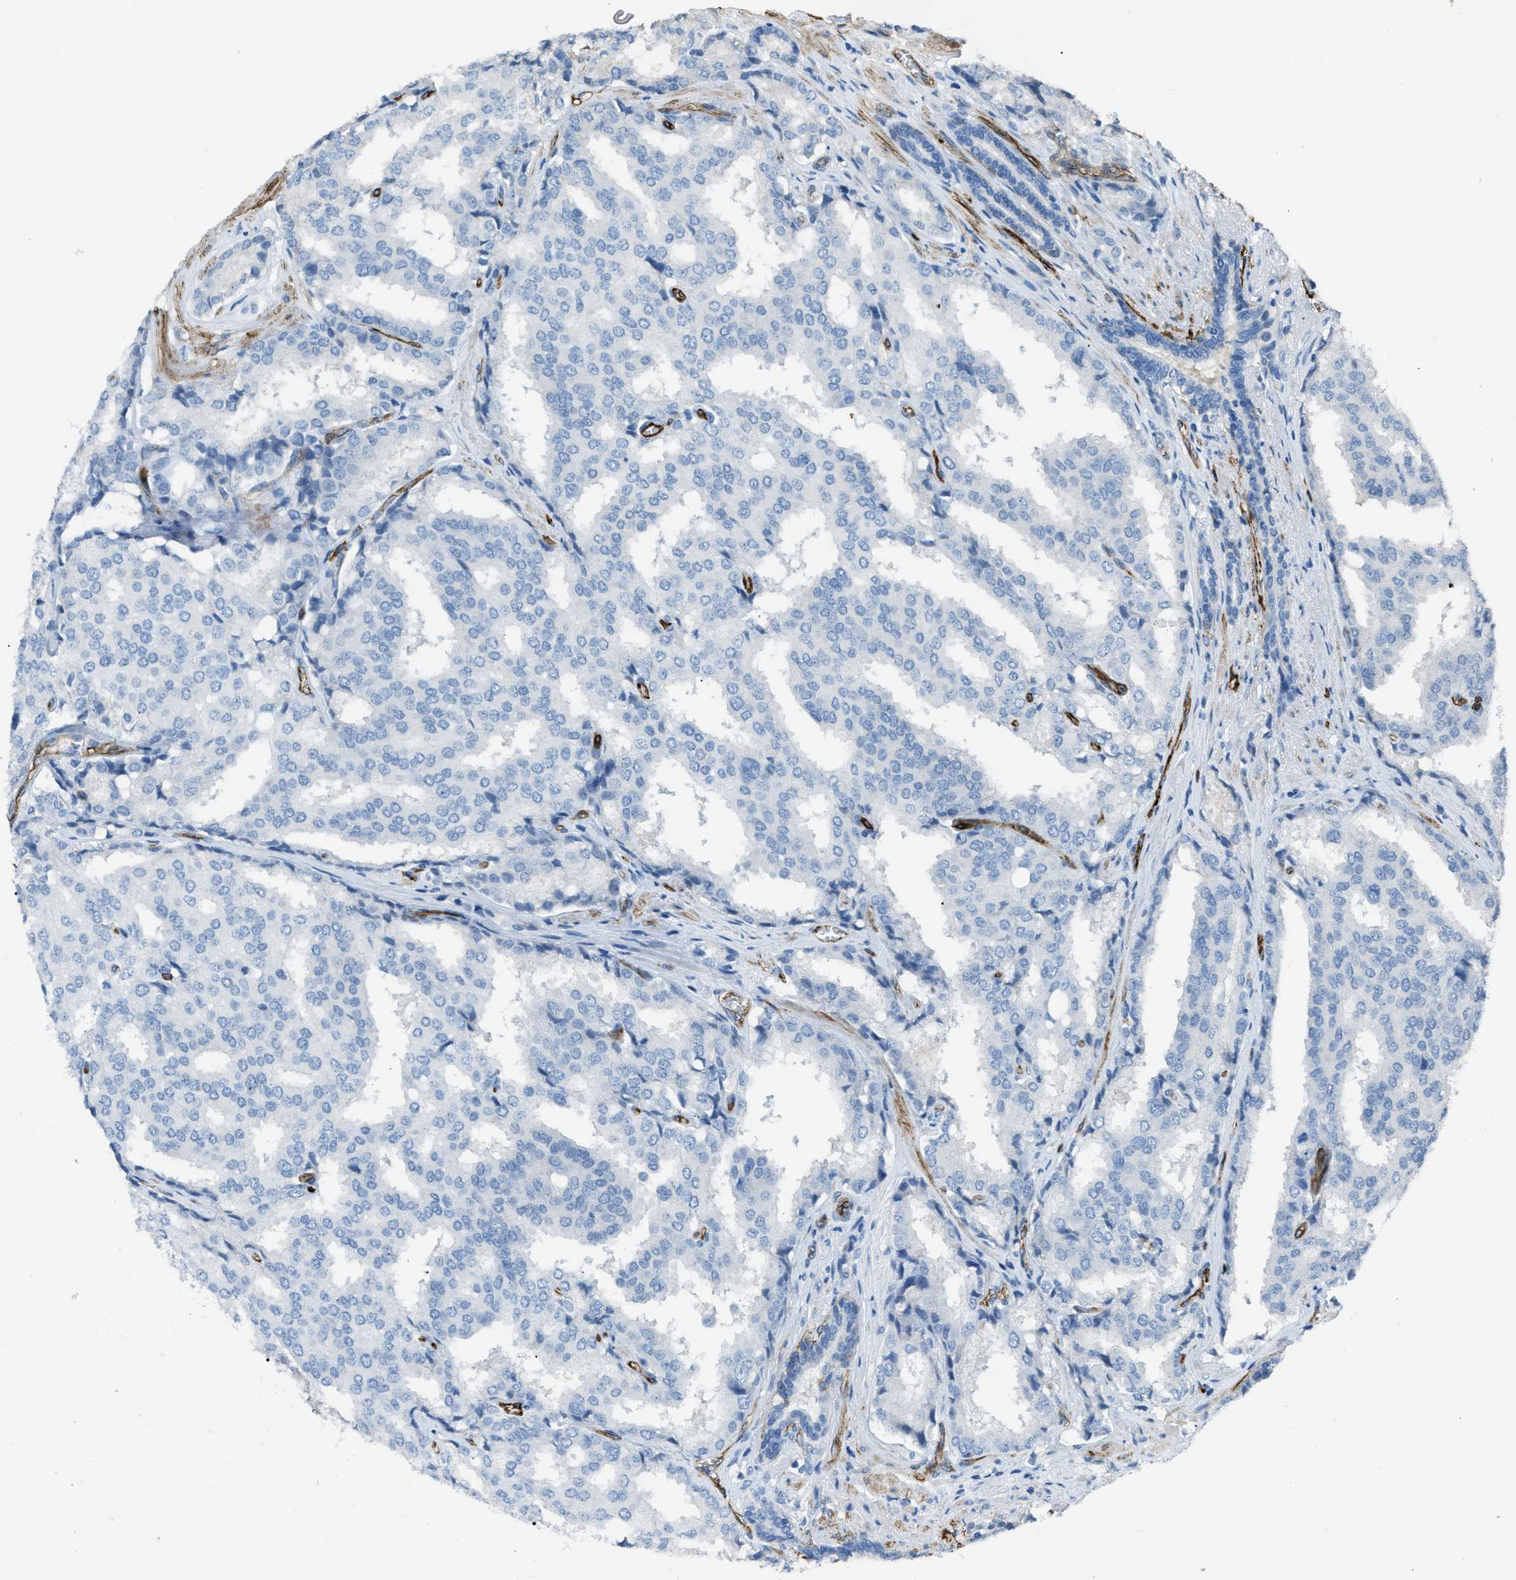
{"staining": {"intensity": "negative", "quantity": "none", "location": "none"}, "tissue": "prostate cancer", "cell_type": "Tumor cells", "image_type": "cancer", "snomed": [{"axis": "morphology", "description": "Adenocarcinoma, High grade"}, {"axis": "topography", "description": "Prostate"}], "caption": "IHC image of neoplastic tissue: prostate cancer (adenocarcinoma (high-grade)) stained with DAB reveals no significant protein expression in tumor cells.", "gene": "SLC22A15", "patient": {"sex": "male", "age": 50}}